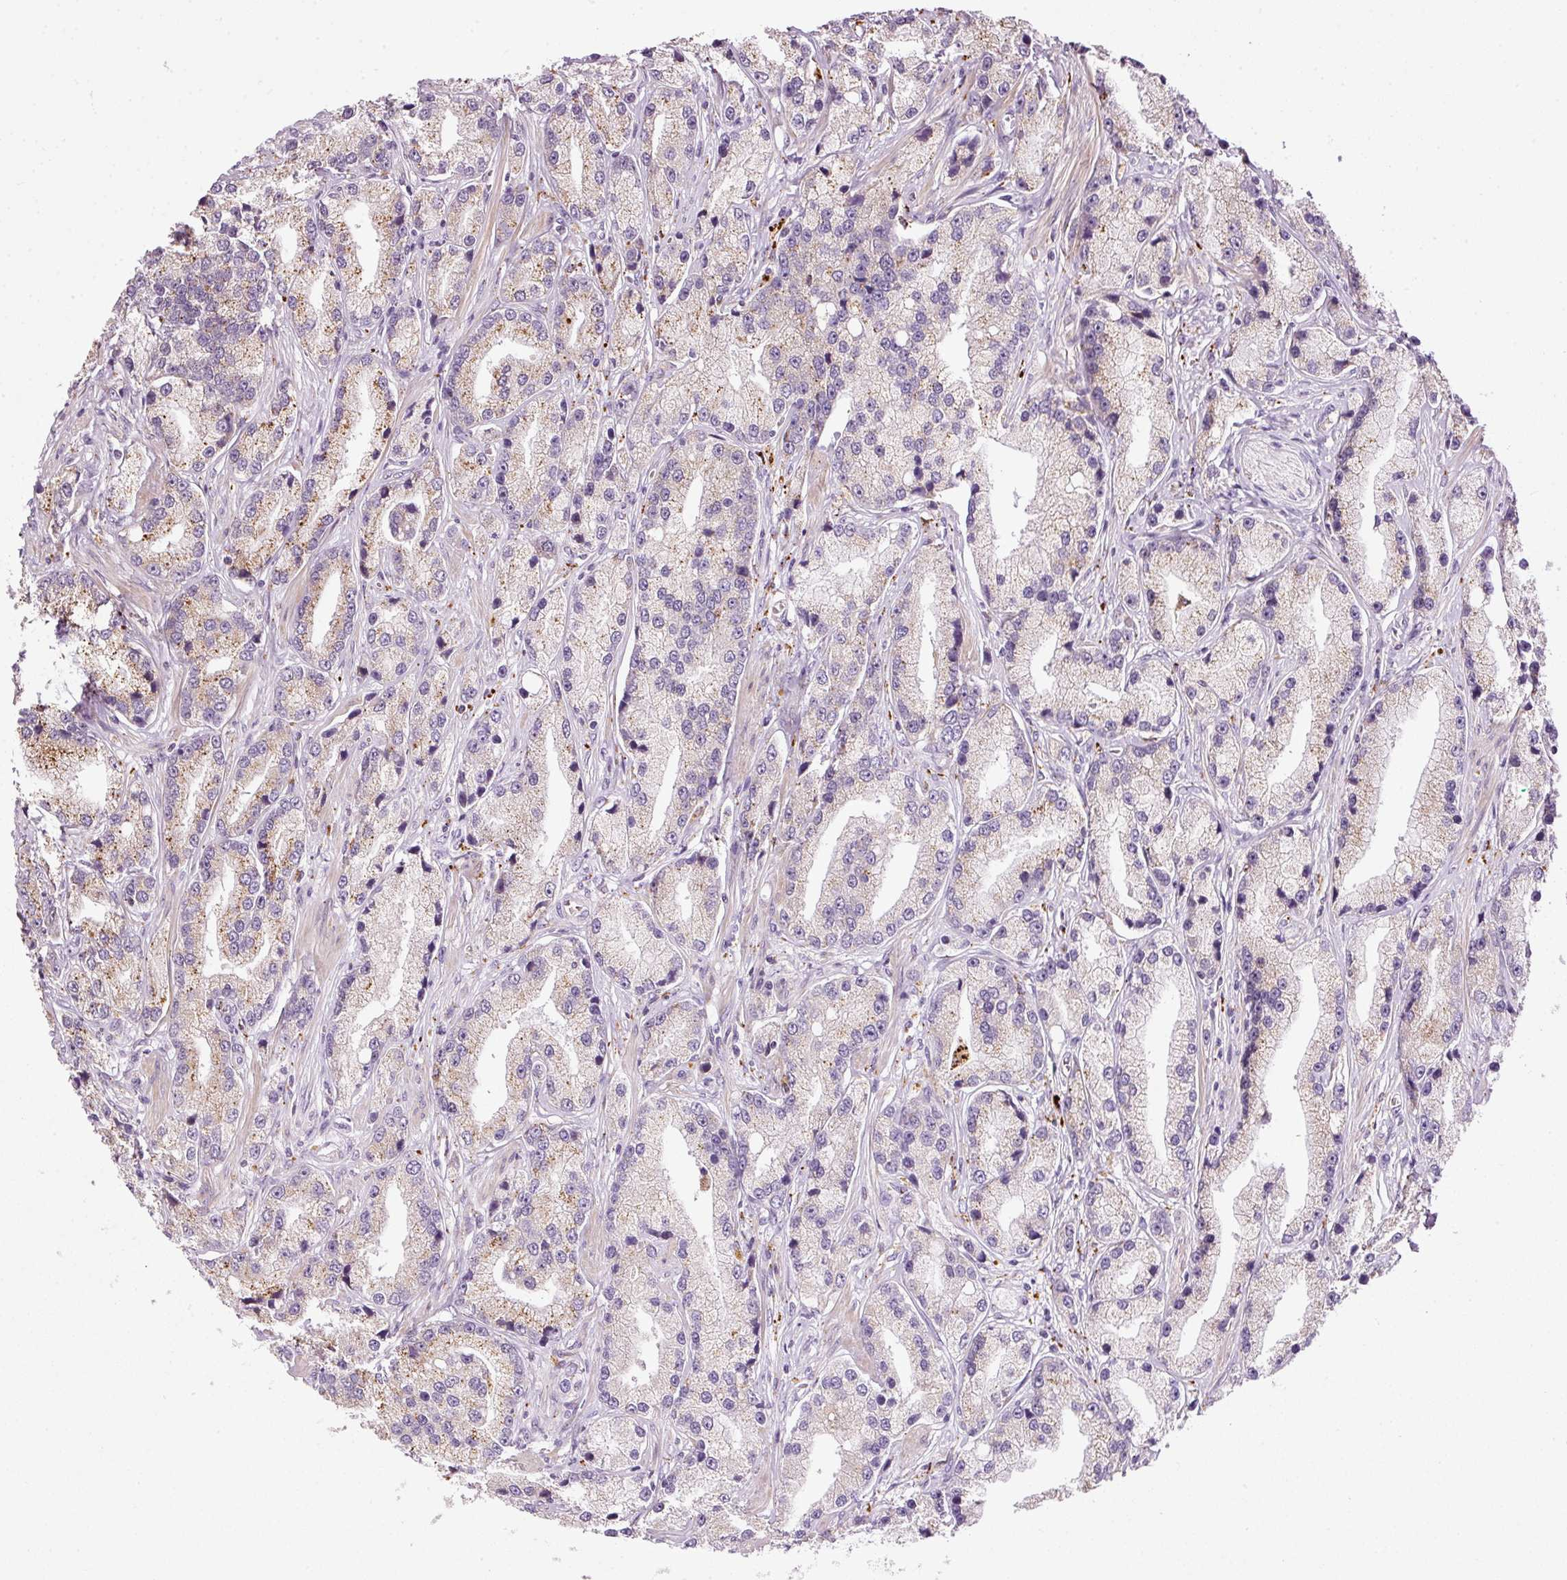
{"staining": {"intensity": "weak", "quantity": "<25%", "location": "cytoplasmic/membranous"}, "tissue": "prostate cancer", "cell_type": "Tumor cells", "image_type": "cancer", "snomed": [{"axis": "morphology", "description": "Adenocarcinoma, High grade"}, {"axis": "topography", "description": "Prostate"}], "caption": "DAB immunohistochemical staining of human prostate cancer (adenocarcinoma (high-grade)) demonstrates no significant expression in tumor cells.", "gene": "ZNF639", "patient": {"sex": "male", "age": 74}}